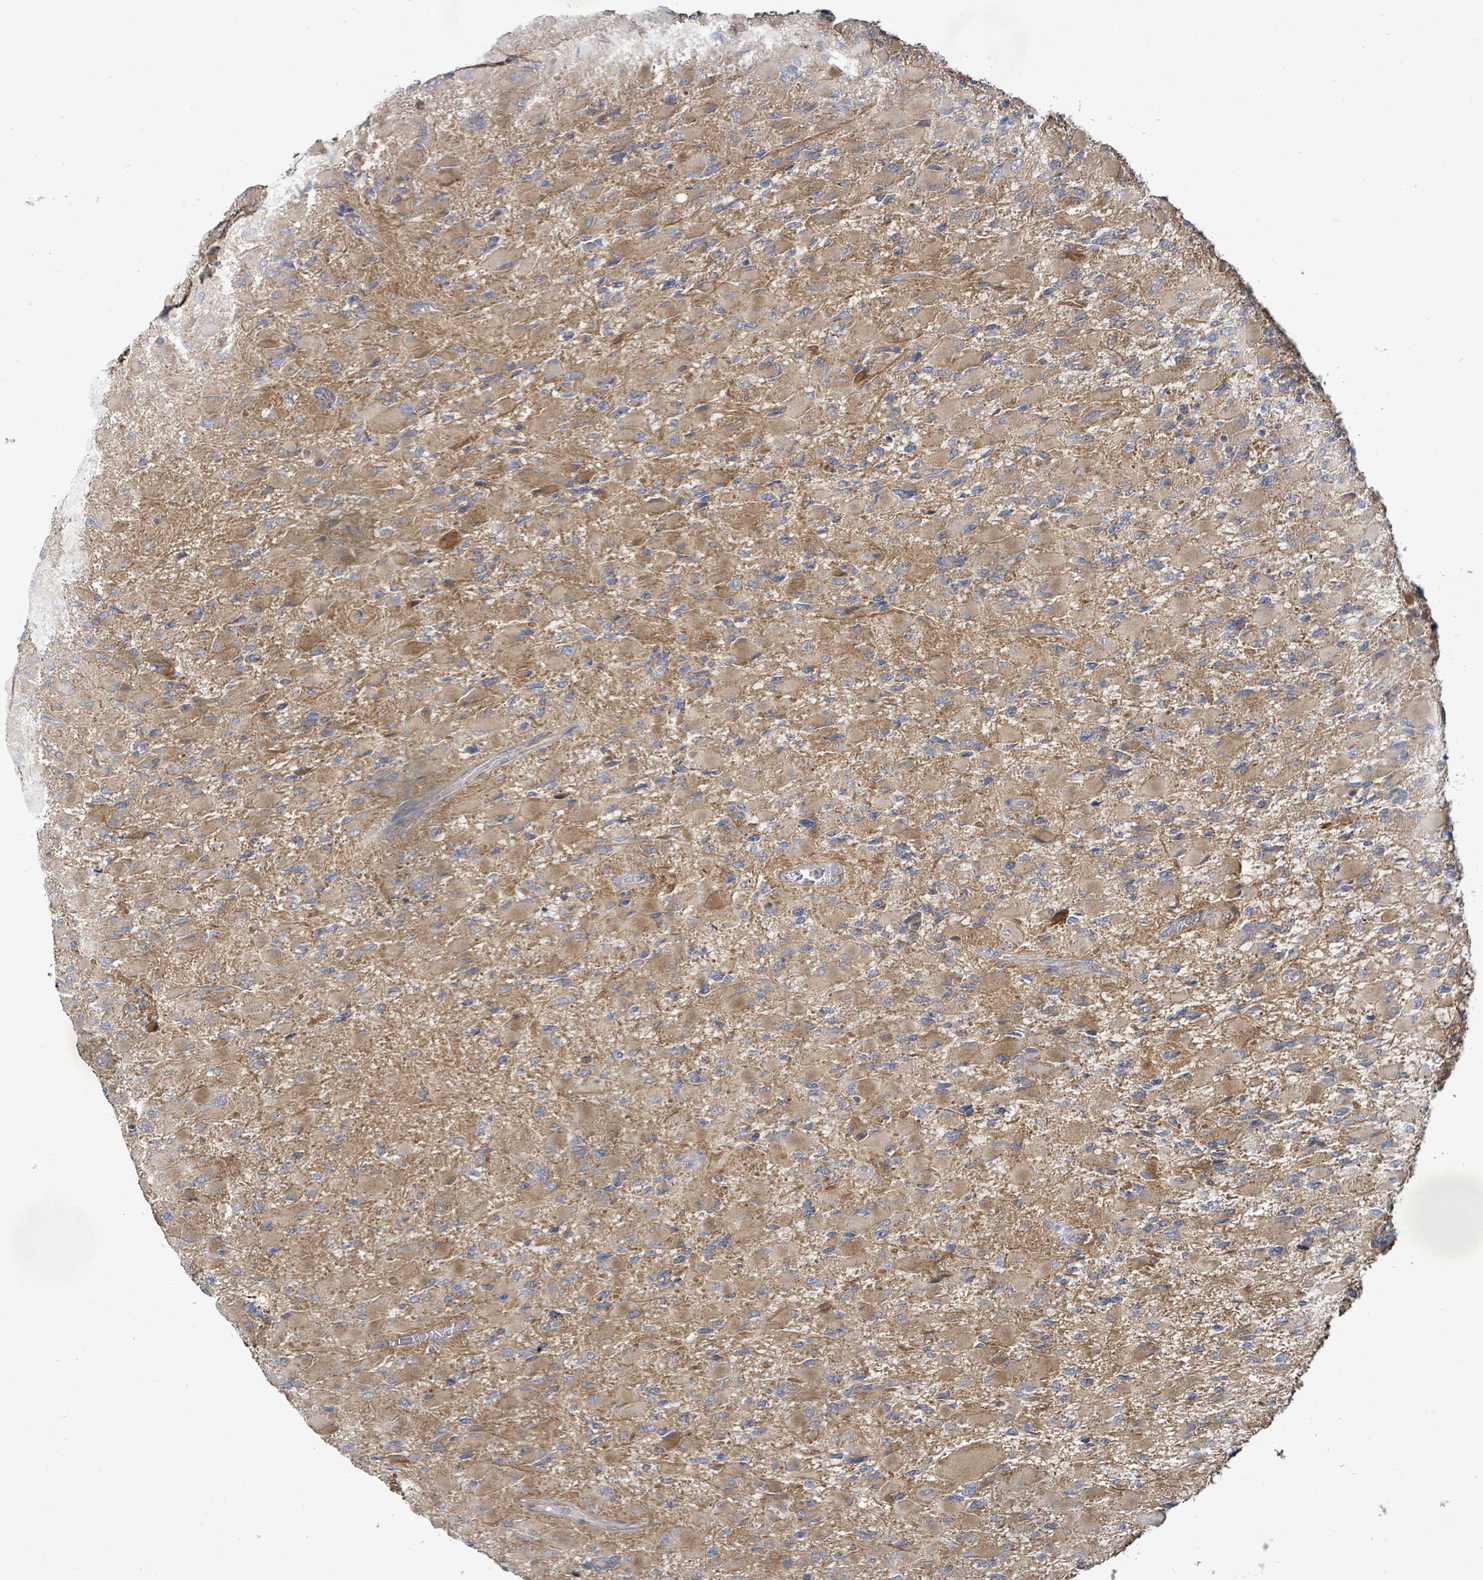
{"staining": {"intensity": "moderate", "quantity": "25%-75%", "location": "cytoplasmic/membranous"}, "tissue": "glioma", "cell_type": "Tumor cells", "image_type": "cancer", "snomed": [{"axis": "morphology", "description": "Glioma, malignant, High grade"}, {"axis": "topography", "description": "Cerebral cortex"}], "caption": "The micrograph displays staining of malignant glioma (high-grade), revealing moderate cytoplasmic/membranous protein staining (brown color) within tumor cells.", "gene": "KBTBD11", "patient": {"sex": "female", "age": 36}}